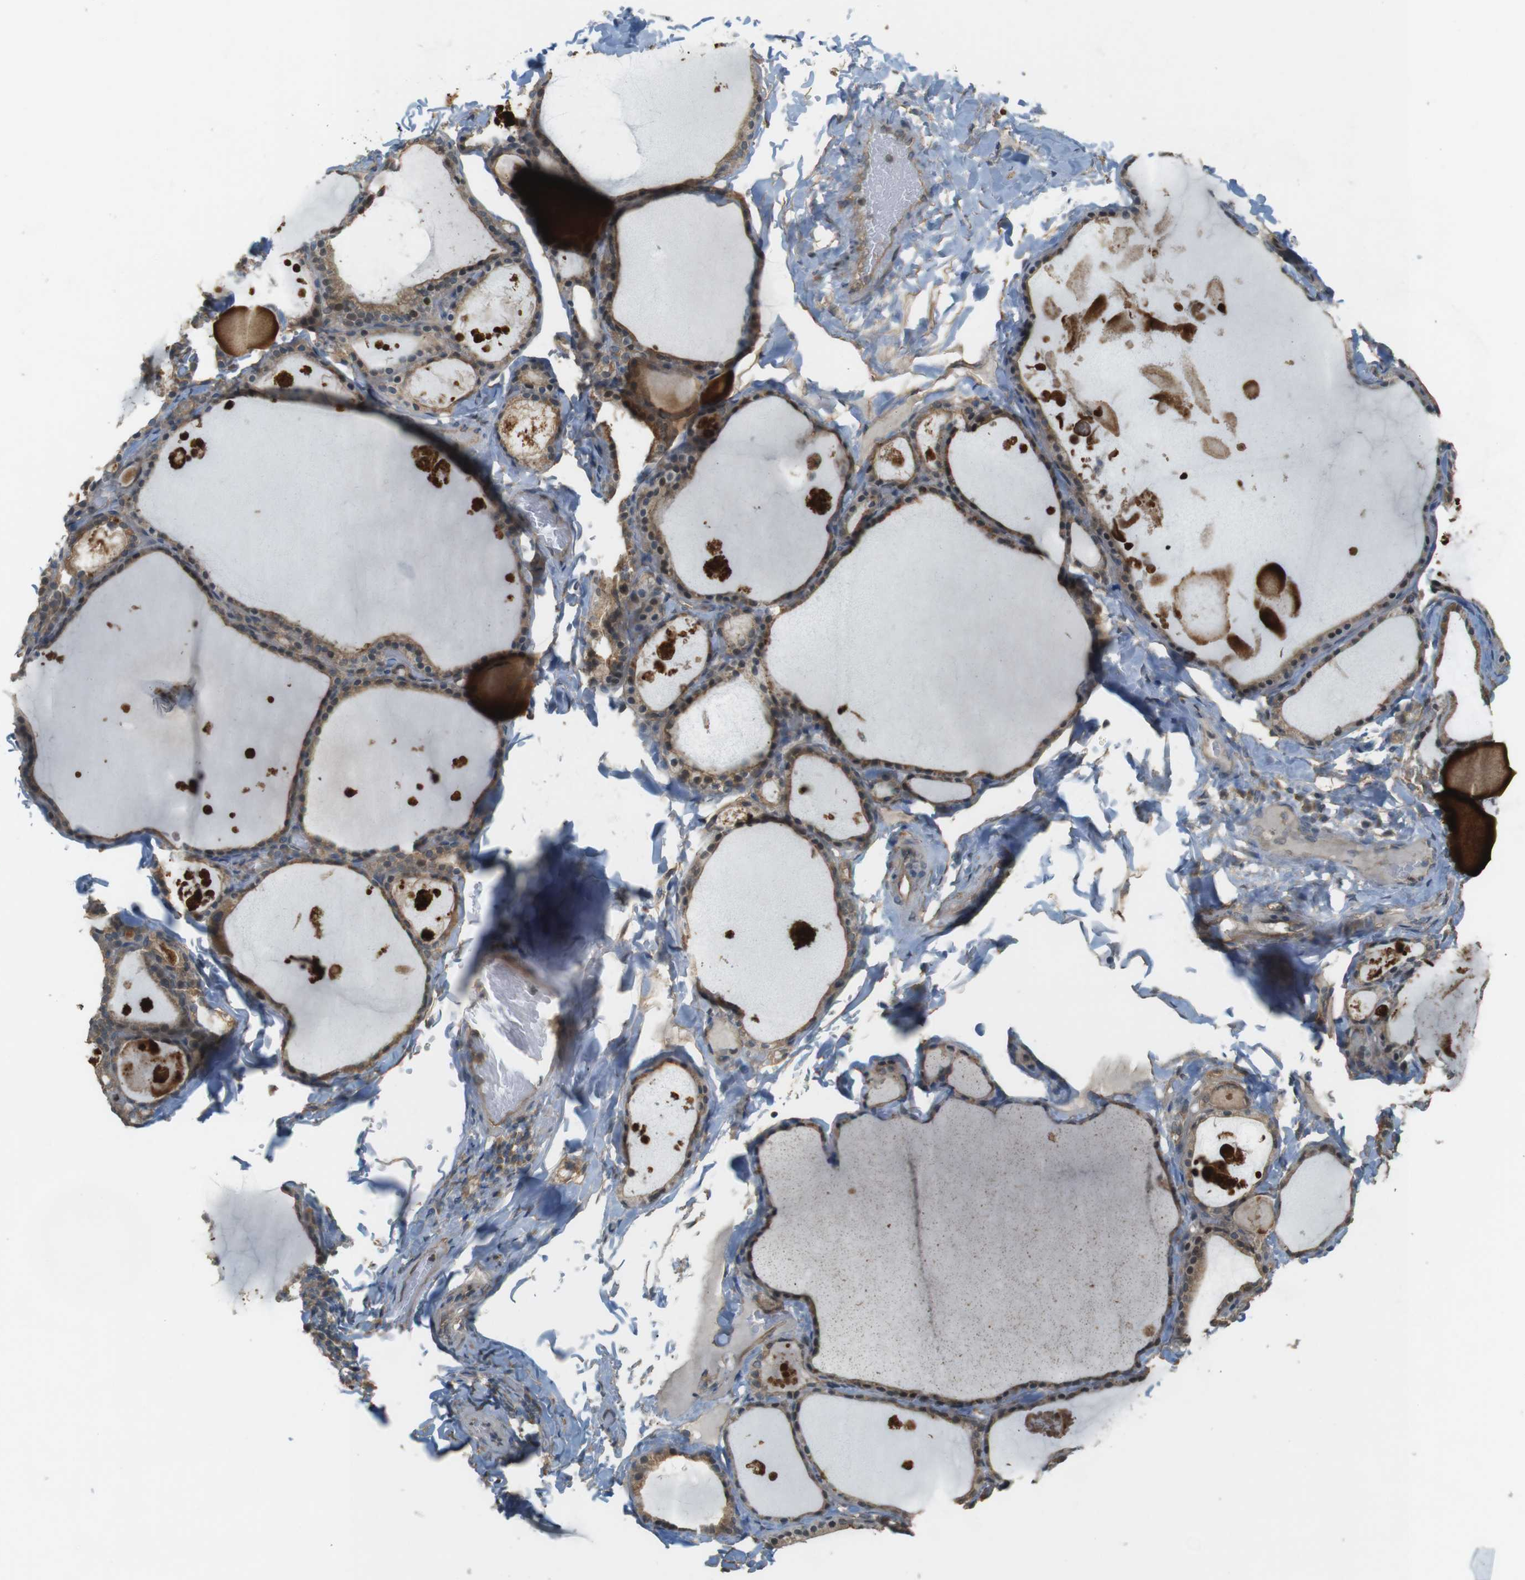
{"staining": {"intensity": "moderate", "quantity": ">75%", "location": "cytoplasmic/membranous"}, "tissue": "thyroid gland", "cell_type": "Glandular cells", "image_type": "normal", "snomed": [{"axis": "morphology", "description": "Normal tissue, NOS"}, {"axis": "topography", "description": "Thyroid gland"}], "caption": "Protein expression analysis of benign human thyroid gland reveals moderate cytoplasmic/membranous expression in about >75% of glandular cells.", "gene": "ZDHHC20", "patient": {"sex": "male", "age": 56}}